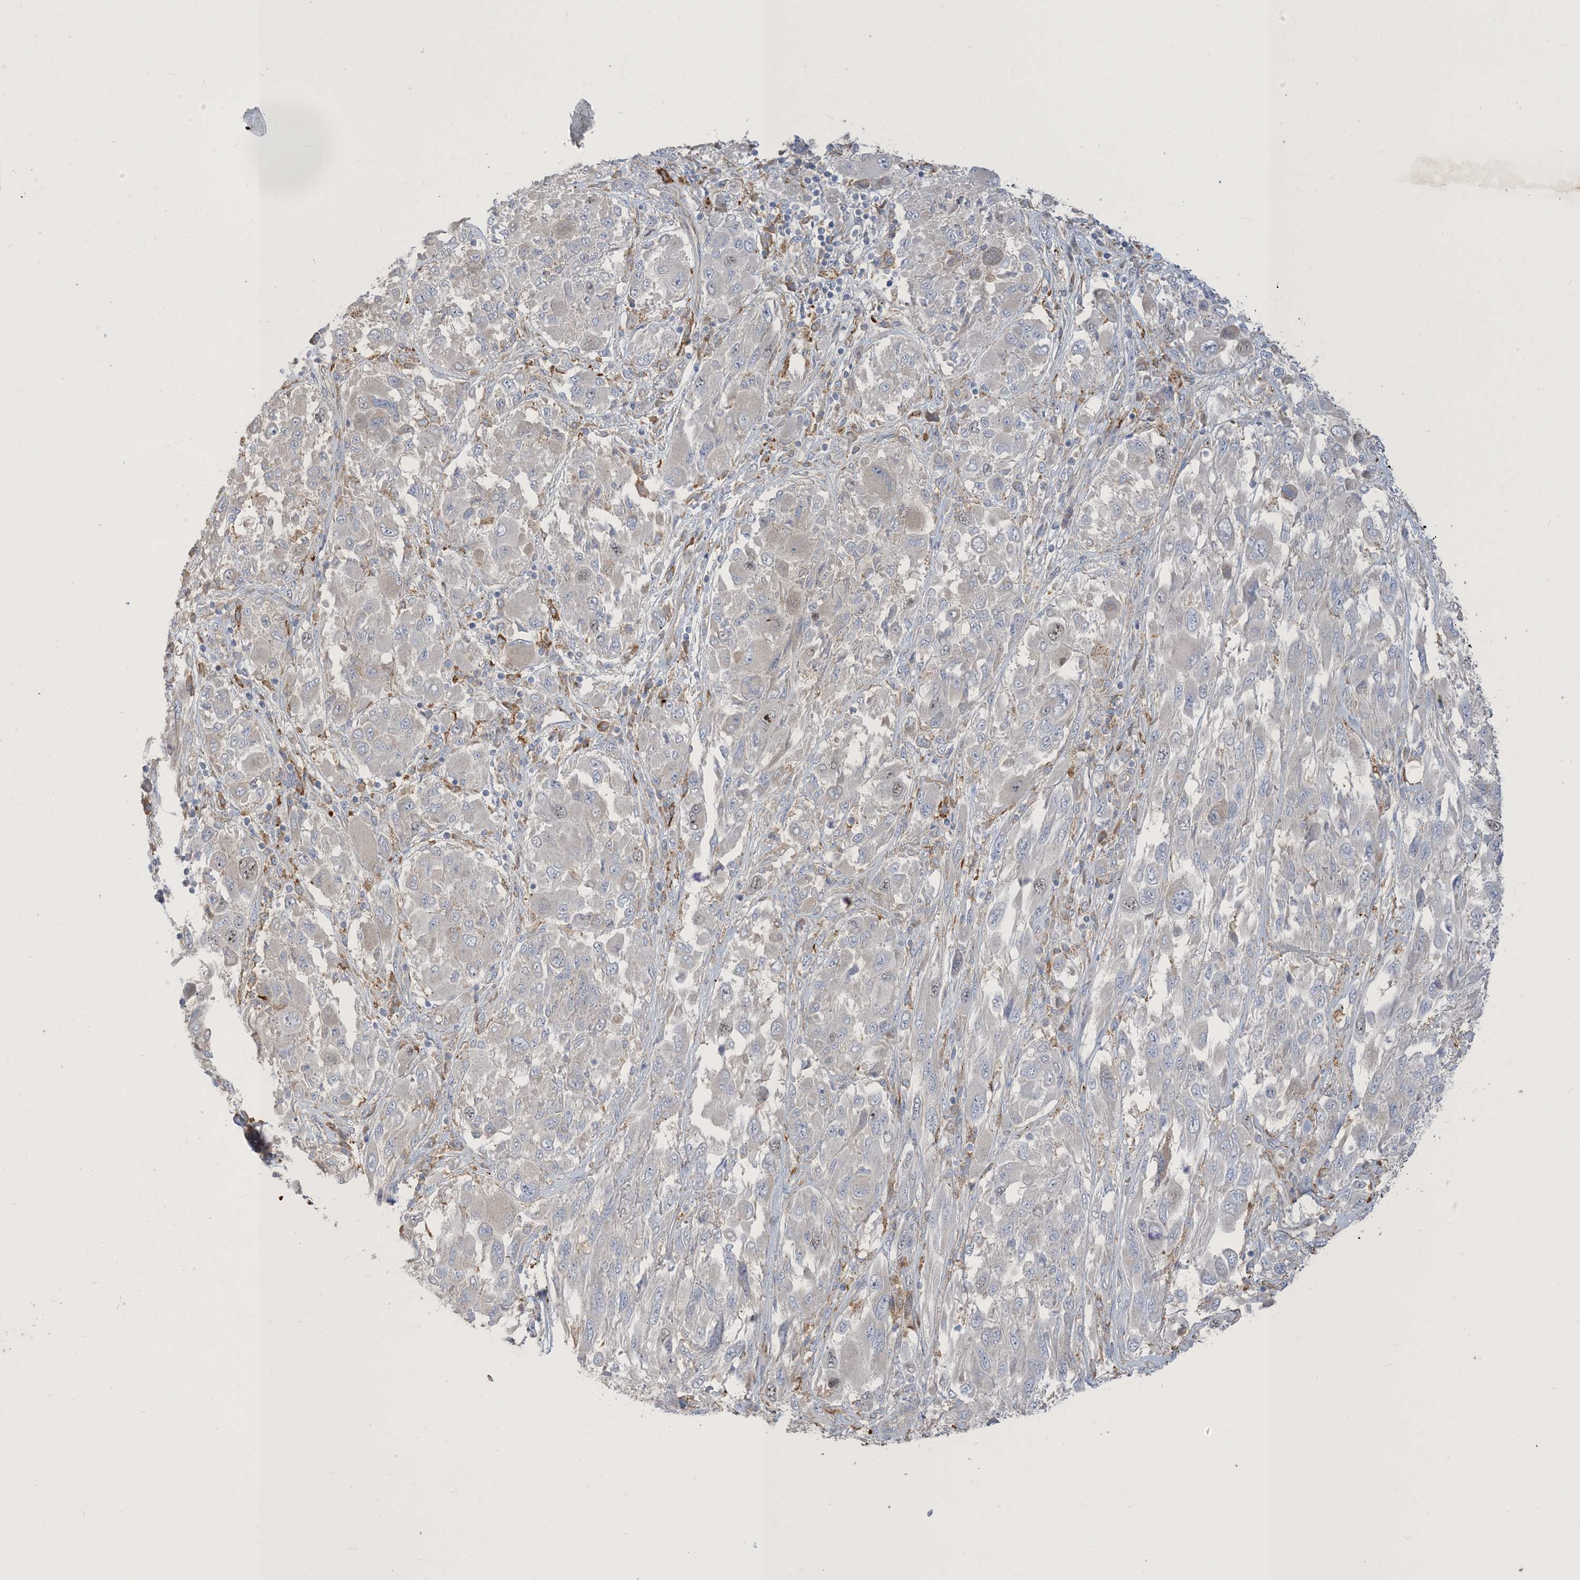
{"staining": {"intensity": "negative", "quantity": "none", "location": "none"}, "tissue": "melanoma", "cell_type": "Tumor cells", "image_type": "cancer", "snomed": [{"axis": "morphology", "description": "Malignant melanoma, NOS"}, {"axis": "topography", "description": "Skin"}], "caption": "Tumor cells show no significant protein expression in melanoma.", "gene": "PEAR1", "patient": {"sex": "female", "age": 91}}